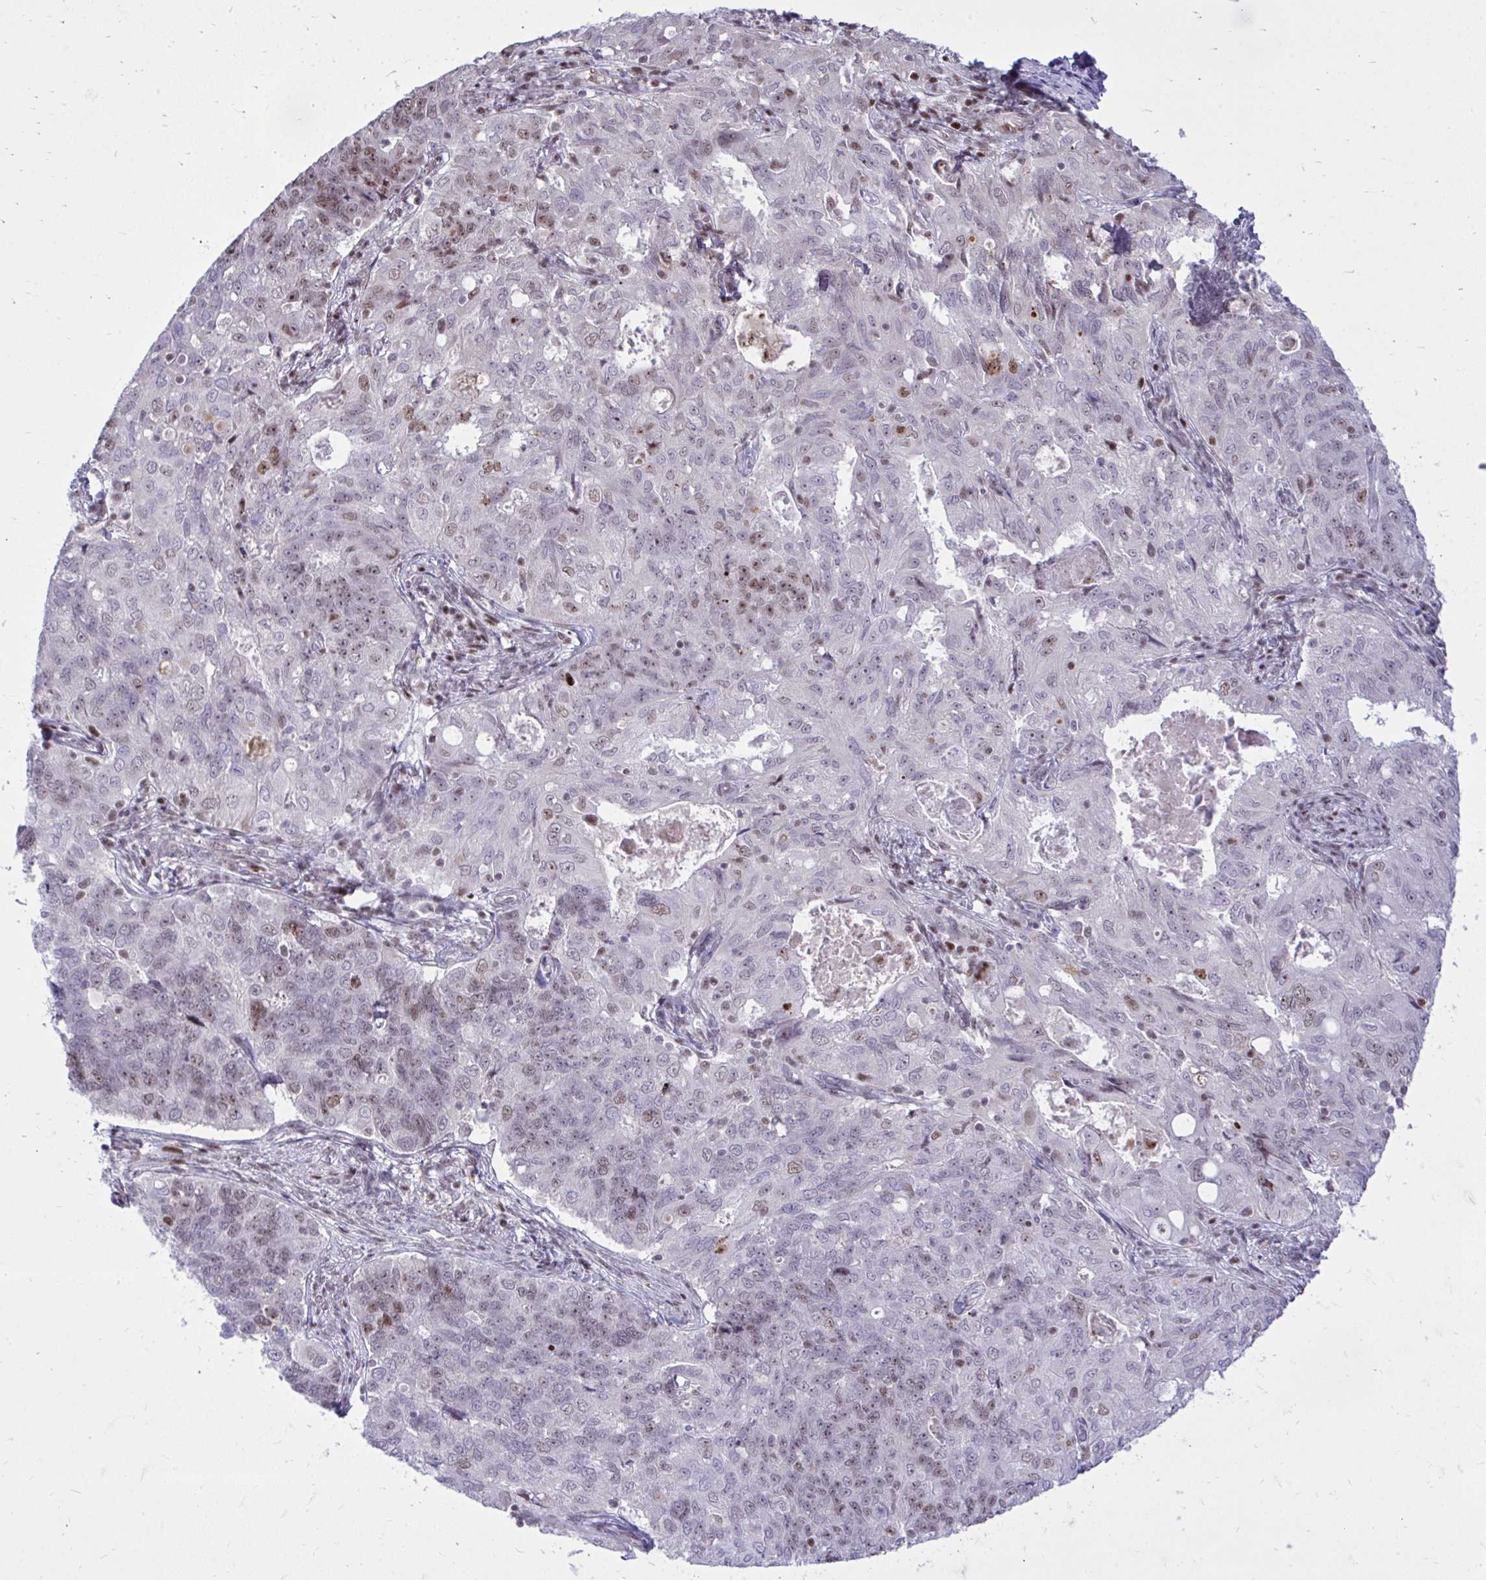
{"staining": {"intensity": "weak", "quantity": "25%-75%", "location": "nuclear"}, "tissue": "endometrial cancer", "cell_type": "Tumor cells", "image_type": "cancer", "snomed": [{"axis": "morphology", "description": "Adenocarcinoma, NOS"}, {"axis": "topography", "description": "Endometrium"}], "caption": "Endometrial cancer was stained to show a protein in brown. There is low levels of weak nuclear expression in approximately 25%-75% of tumor cells.", "gene": "C14orf39", "patient": {"sex": "female", "age": 43}}